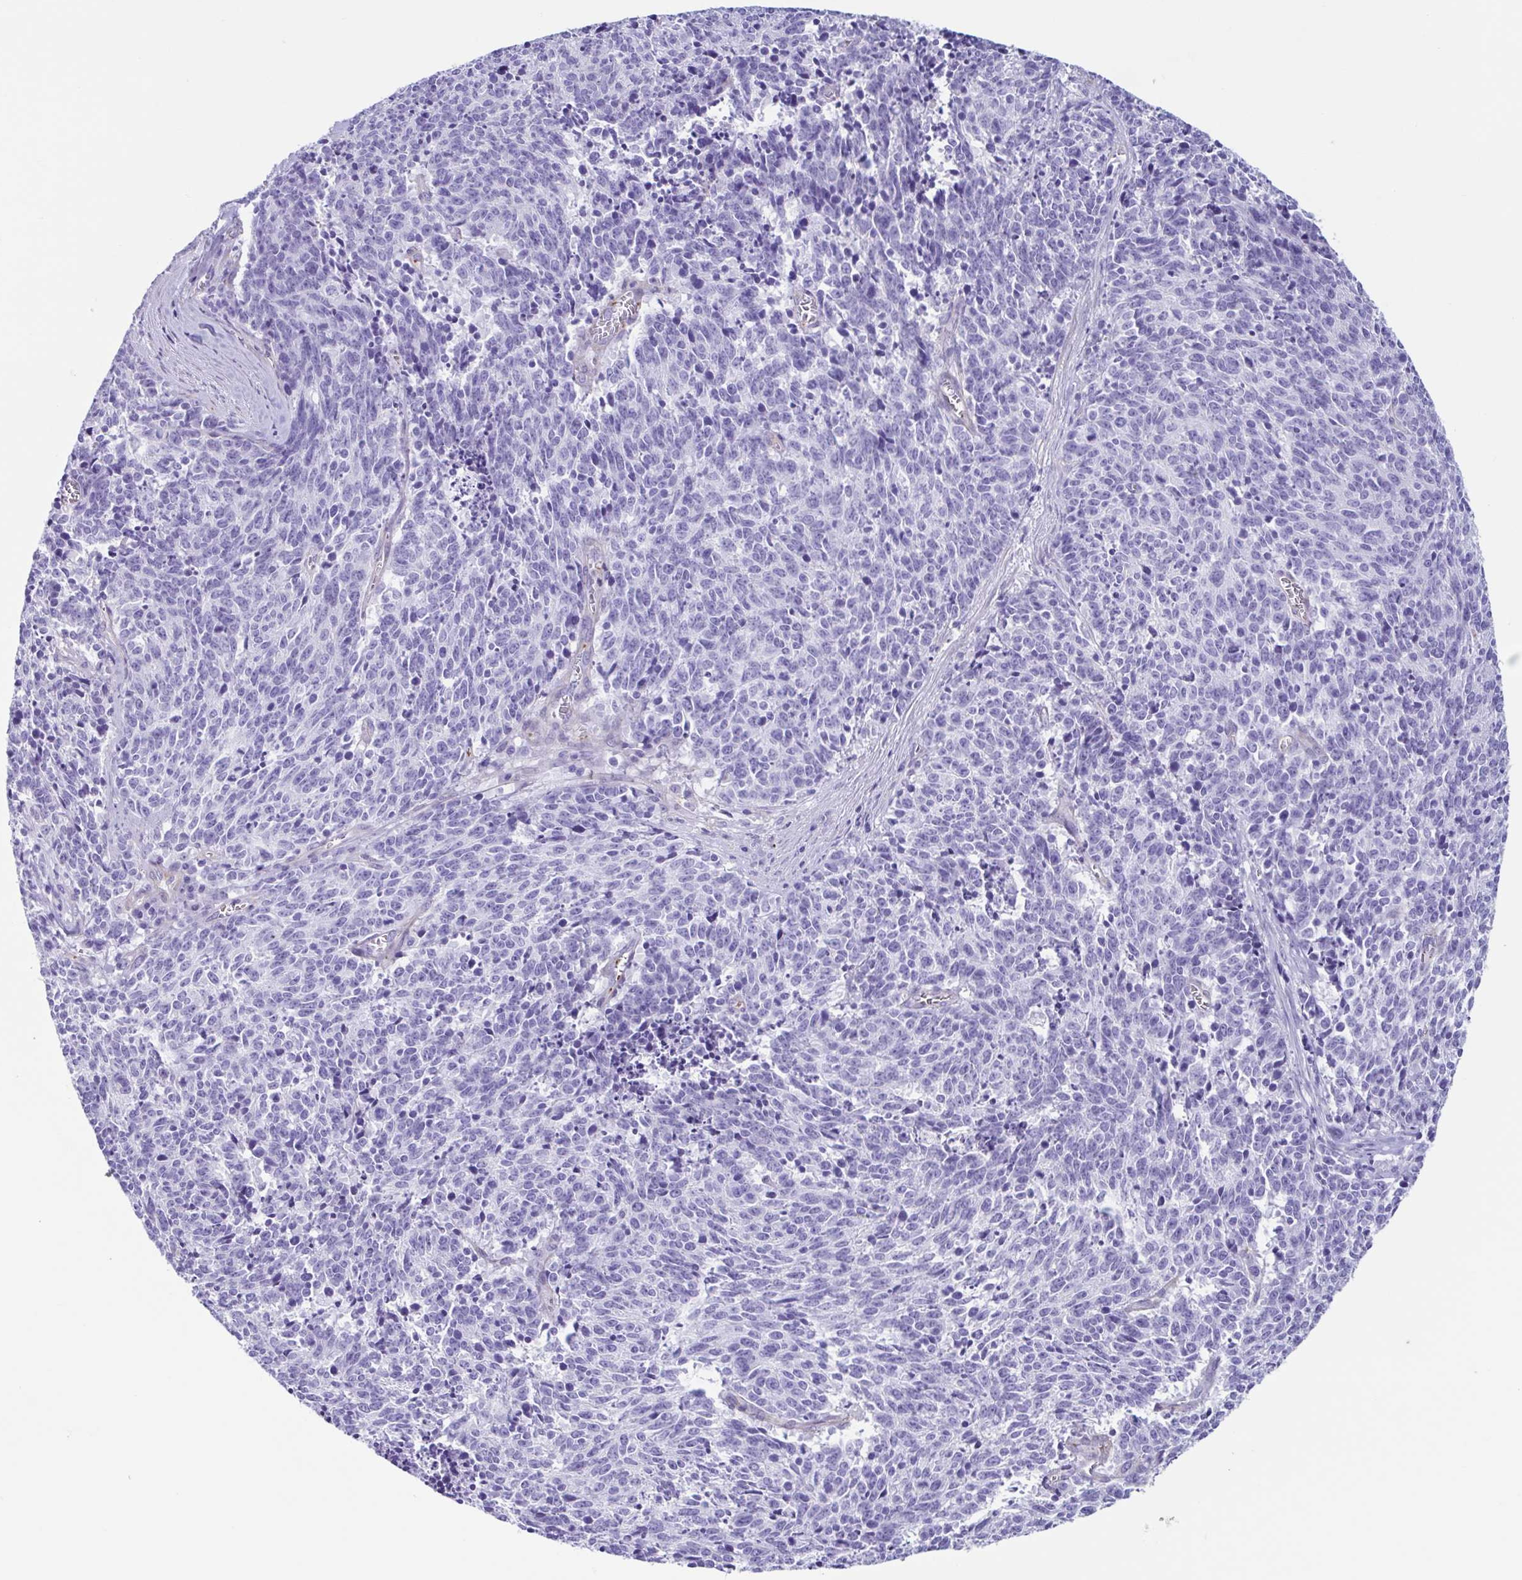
{"staining": {"intensity": "negative", "quantity": "none", "location": "none"}, "tissue": "cervical cancer", "cell_type": "Tumor cells", "image_type": "cancer", "snomed": [{"axis": "morphology", "description": "Squamous cell carcinoma, NOS"}, {"axis": "topography", "description": "Cervix"}], "caption": "Photomicrograph shows no significant protein expression in tumor cells of cervical cancer.", "gene": "CYP11B1", "patient": {"sex": "female", "age": 29}}